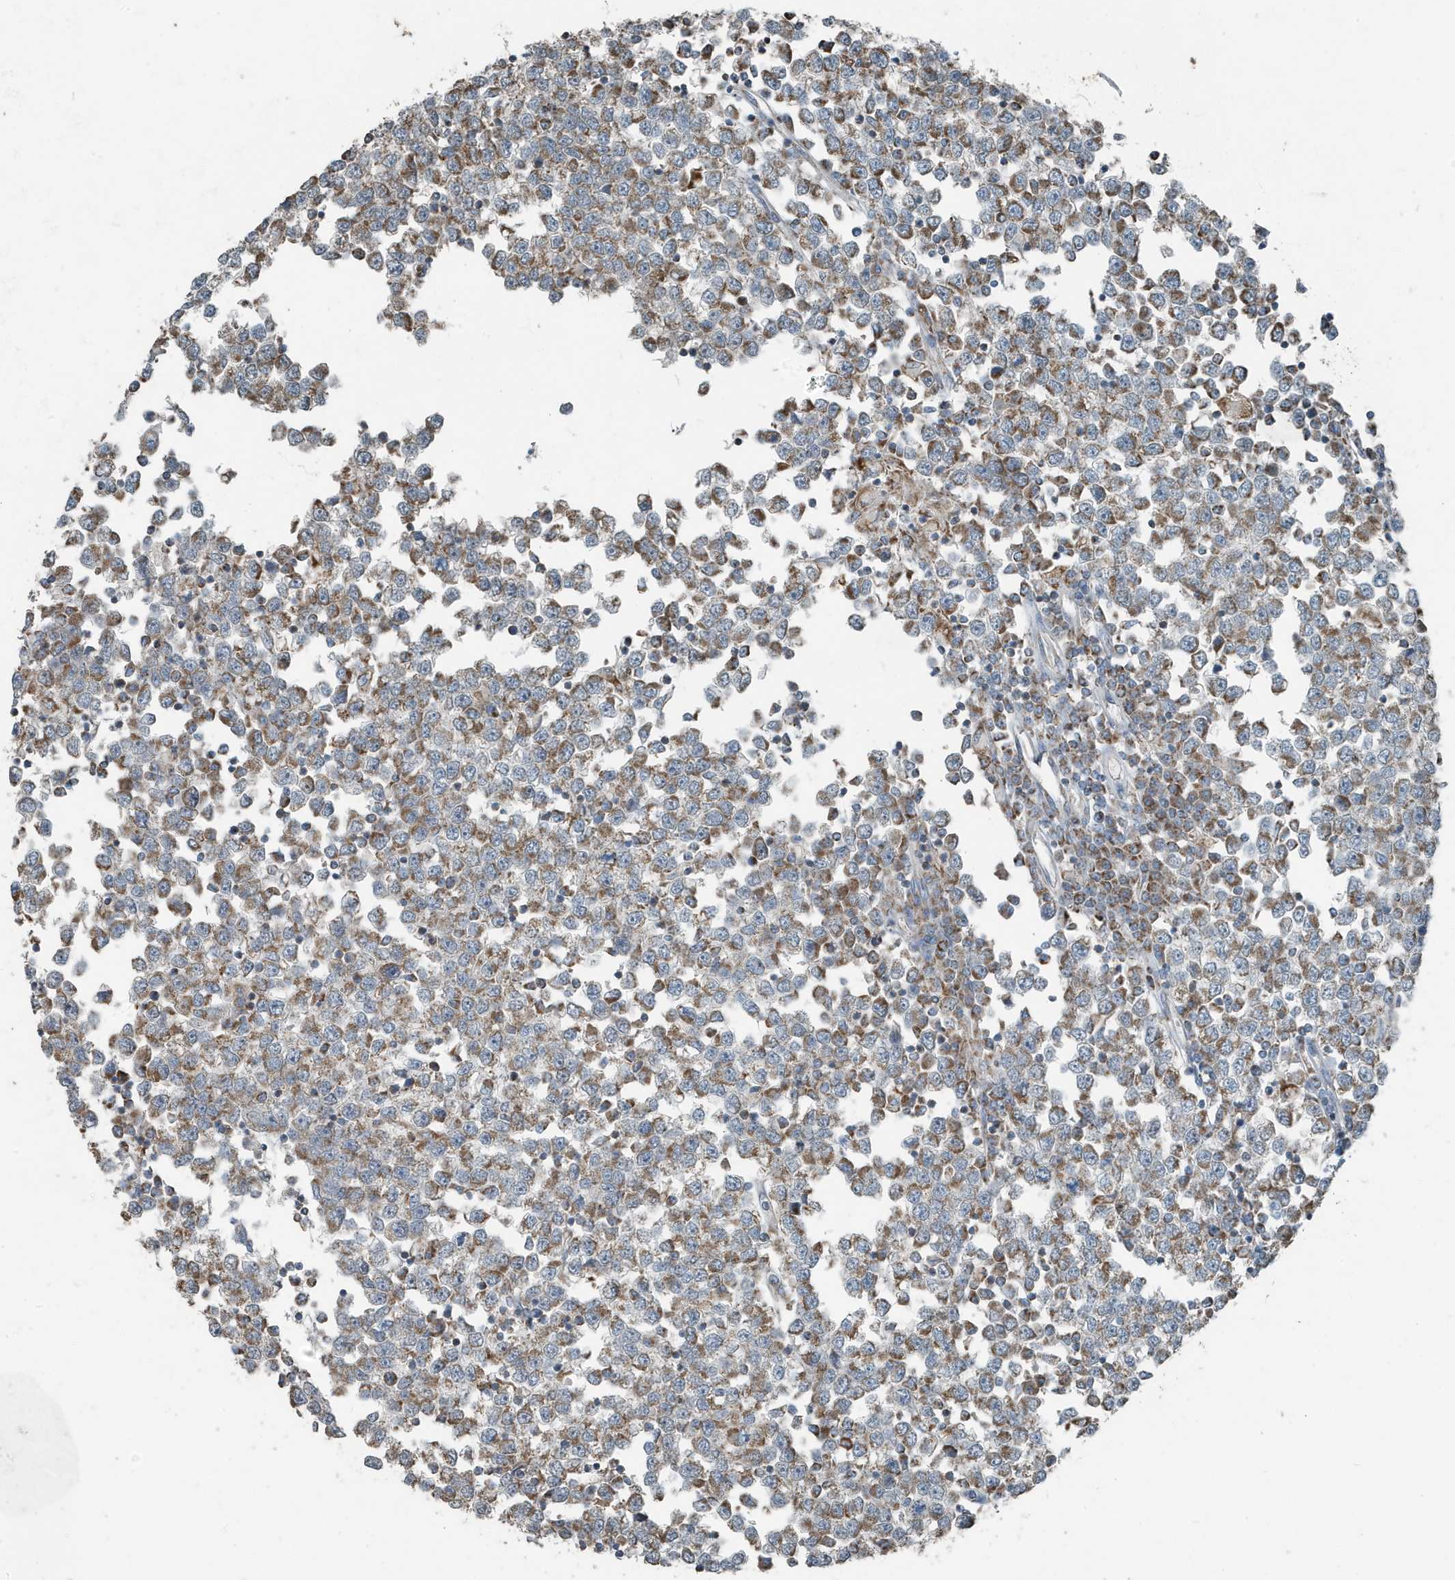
{"staining": {"intensity": "moderate", "quantity": ">75%", "location": "cytoplasmic/membranous"}, "tissue": "testis cancer", "cell_type": "Tumor cells", "image_type": "cancer", "snomed": [{"axis": "morphology", "description": "Seminoma, NOS"}, {"axis": "topography", "description": "Testis"}], "caption": "Protein analysis of testis cancer (seminoma) tissue reveals moderate cytoplasmic/membranous expression in approximately >75% of tumor cells. (DAB = brown stain, brightfield microscopy at high magnification).", "gene": "MT-CYB", "patient": {"sex": "male", "age": 65}}